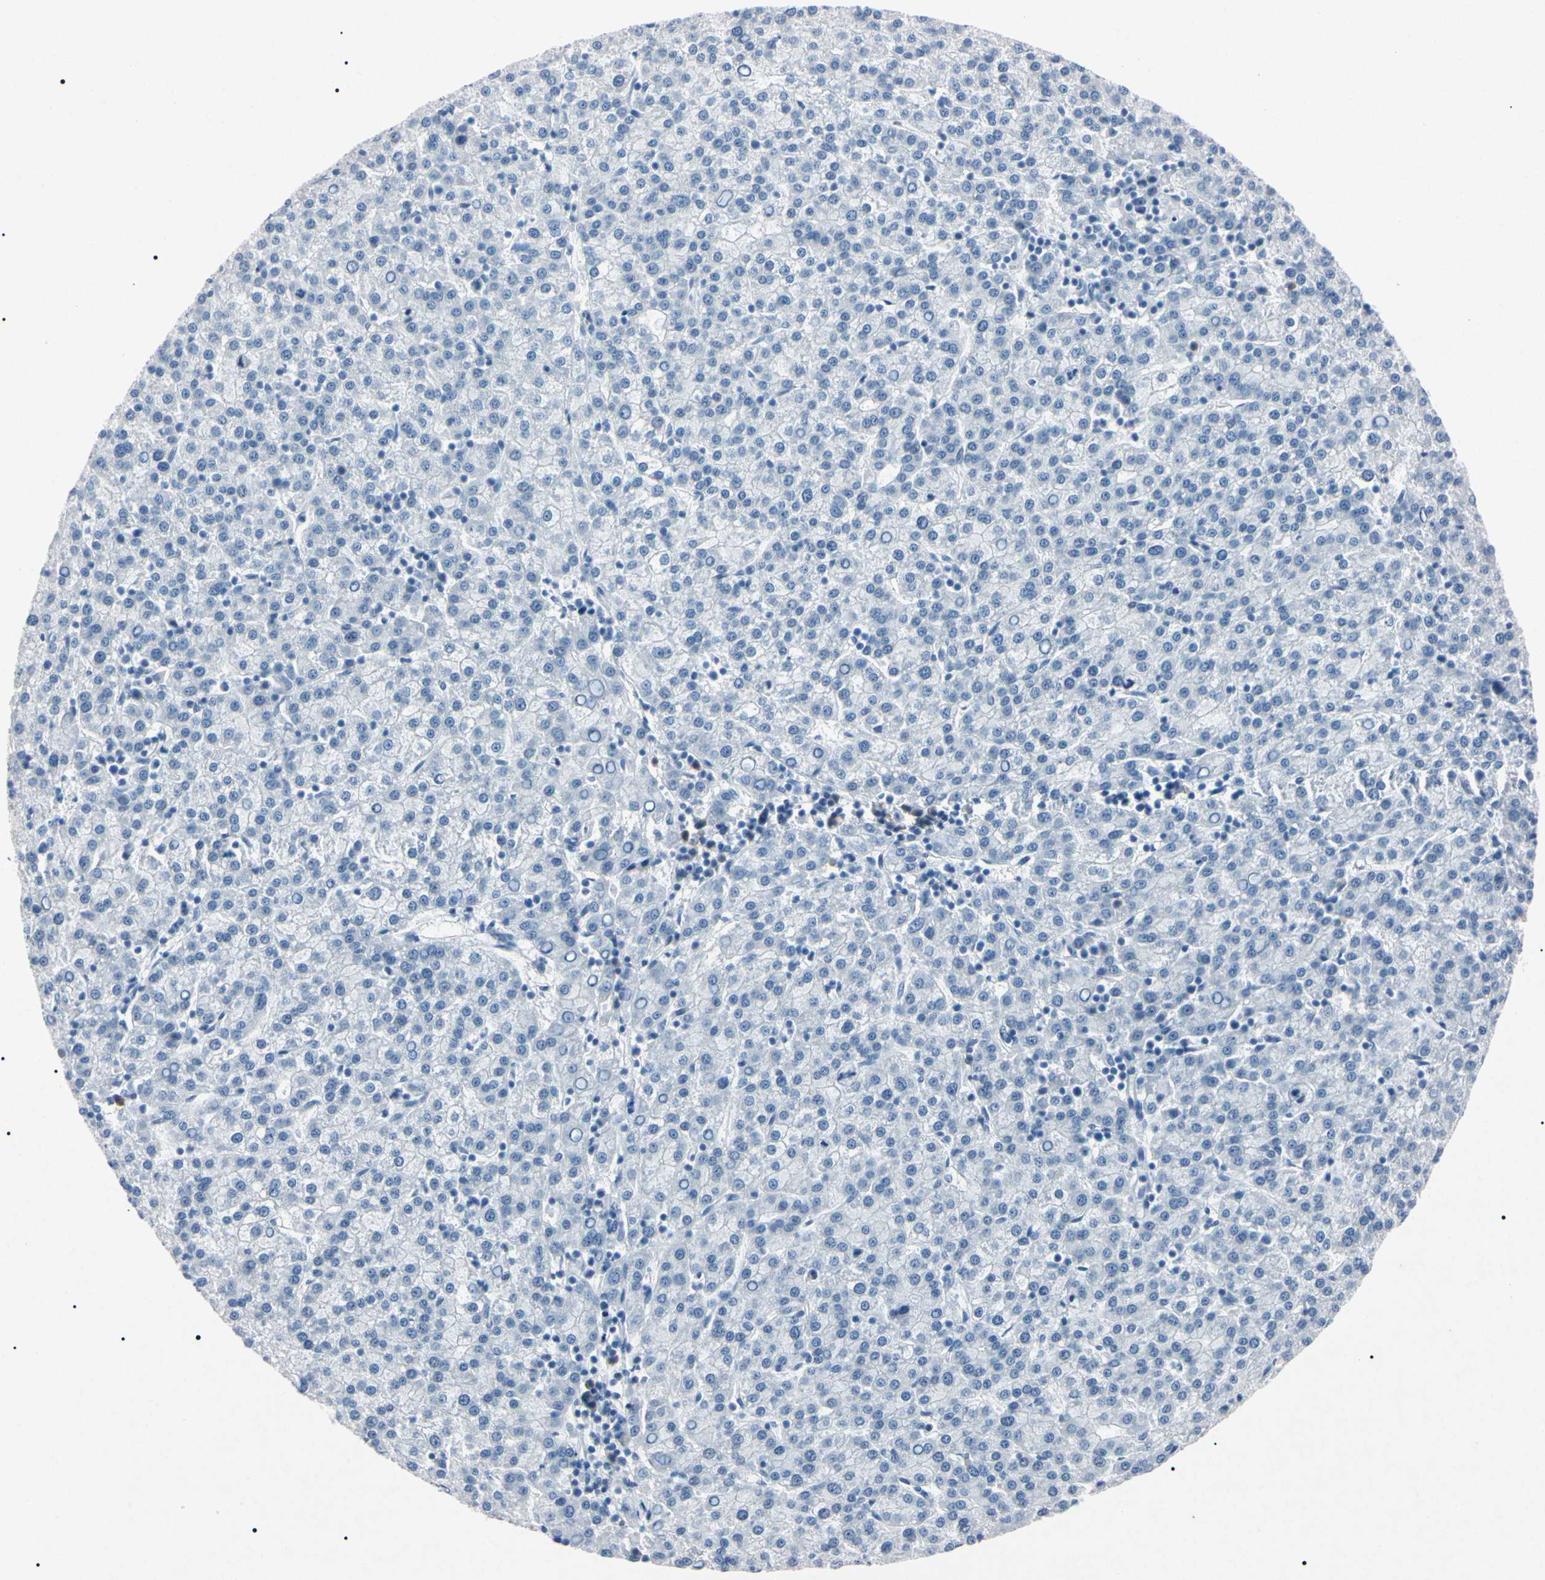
{"staining": {"intensity": "negative", "quantity": "none", "location": "none"}, "tissue": "liver cancer", "cell_type": "Tumor cells", "image_type": "cancer", "snomed": [{"axis": "morphology", "description": "Carcinoma, Hepatocellular, NOS"}, {"axis": "topography", "description": "Liver"}], "caption": "Immunohistochemical staining of human liver hepatocellular carcinoma exhibits no significant positivity in tumor cells.", "gene": "ELN", "patient": {"sex": "female", "age": 58}}